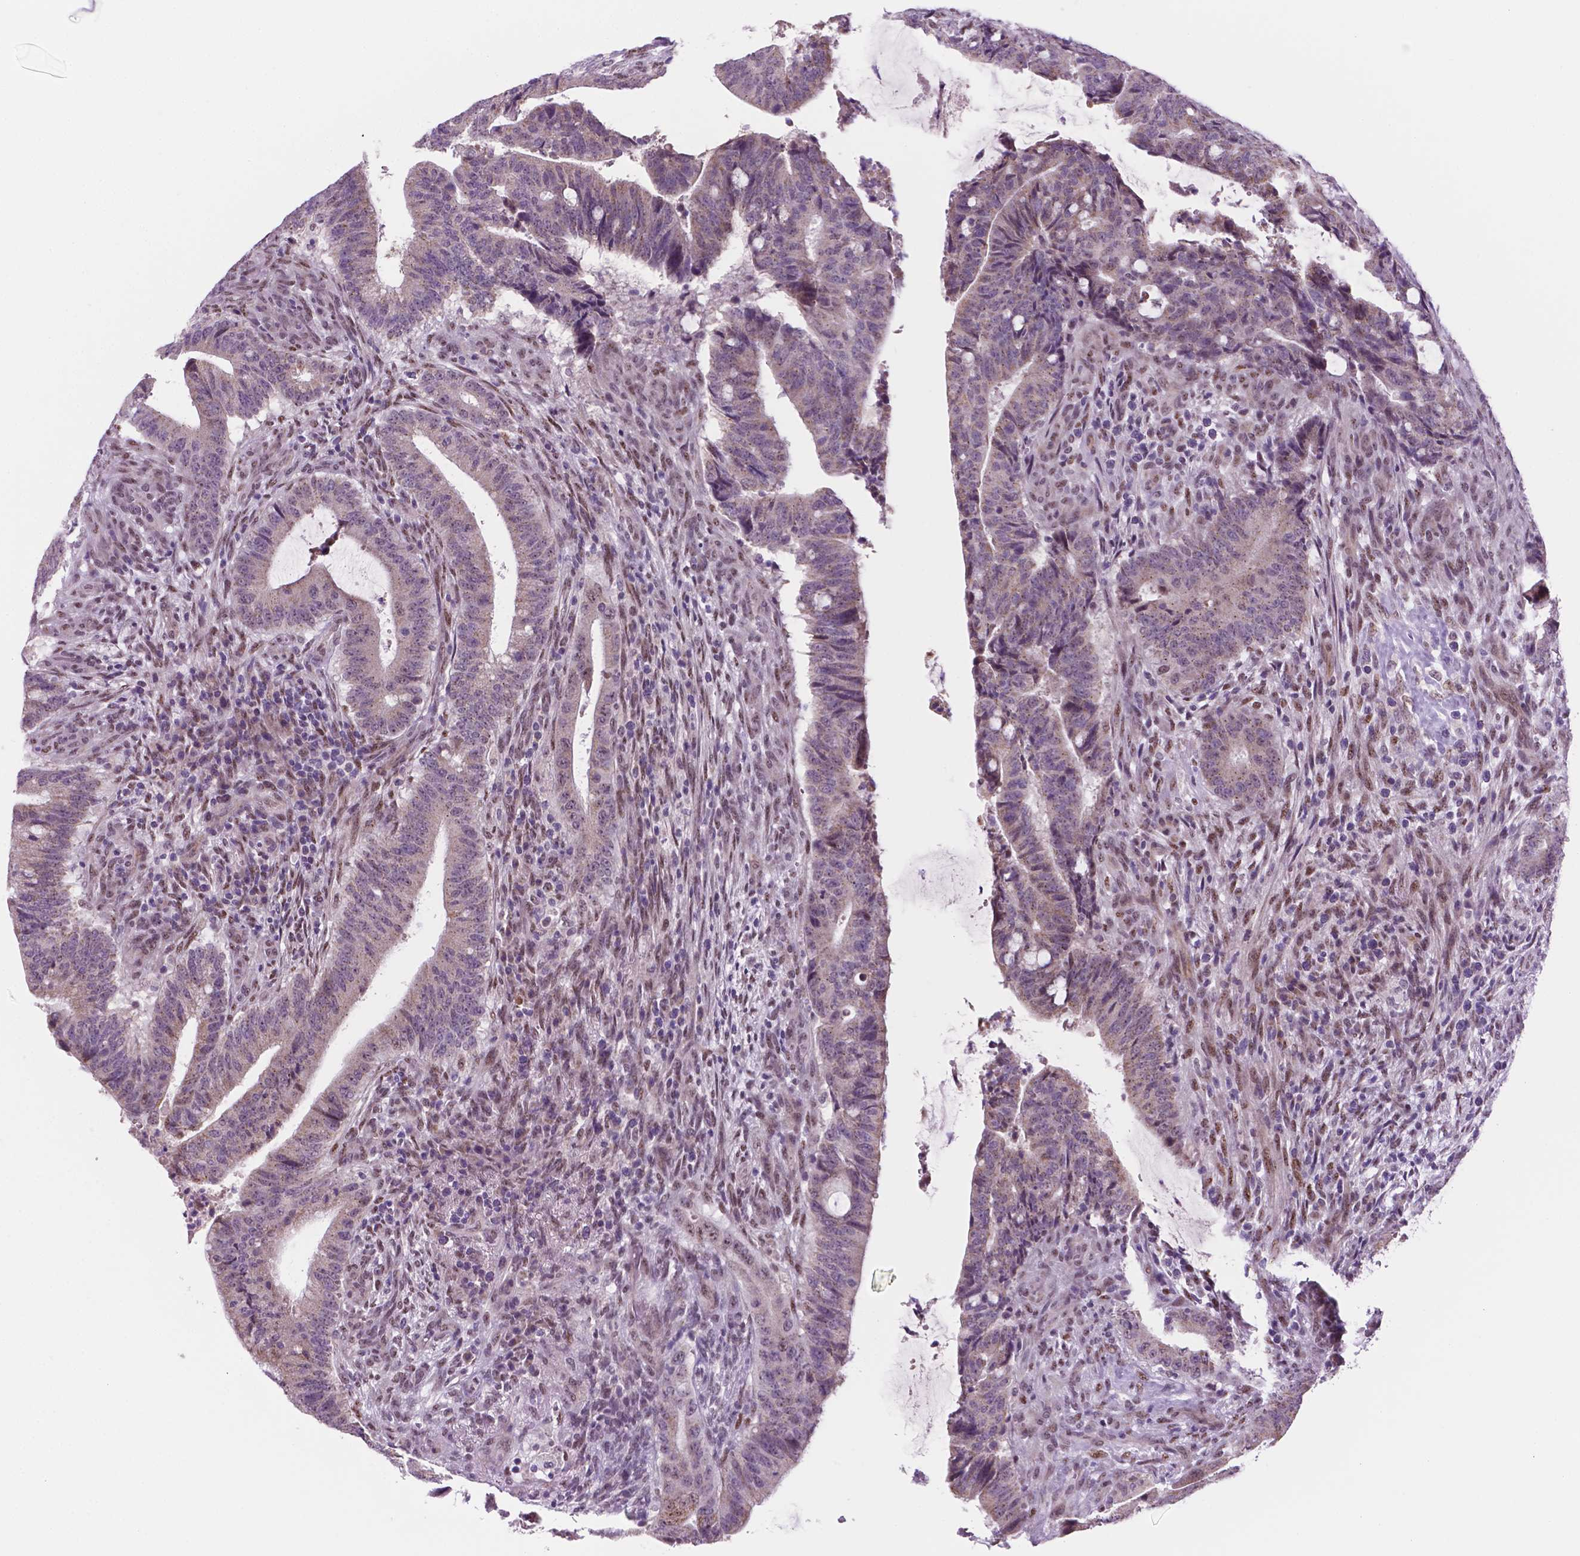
{"staining": {"intensity": "weak", "quantity": "<25%", "location": "nuclear"}, "tissue": "colorectal cancer", "cell_type": "Tumor cells", "image_type": "cancer", "snomed": [{"axis": "morphology", "description": "Adenocarcinoma, NOS"}, {"axis": "topography", "description": "Colon"}], "caption": "A high-resolution histopathology image shows IHC staining of colorectal adenocarcinoma, which displays no significant expression in tumor cells.", "gene": "C18orf21", "patient": {"sex": "female", "age": 43}}